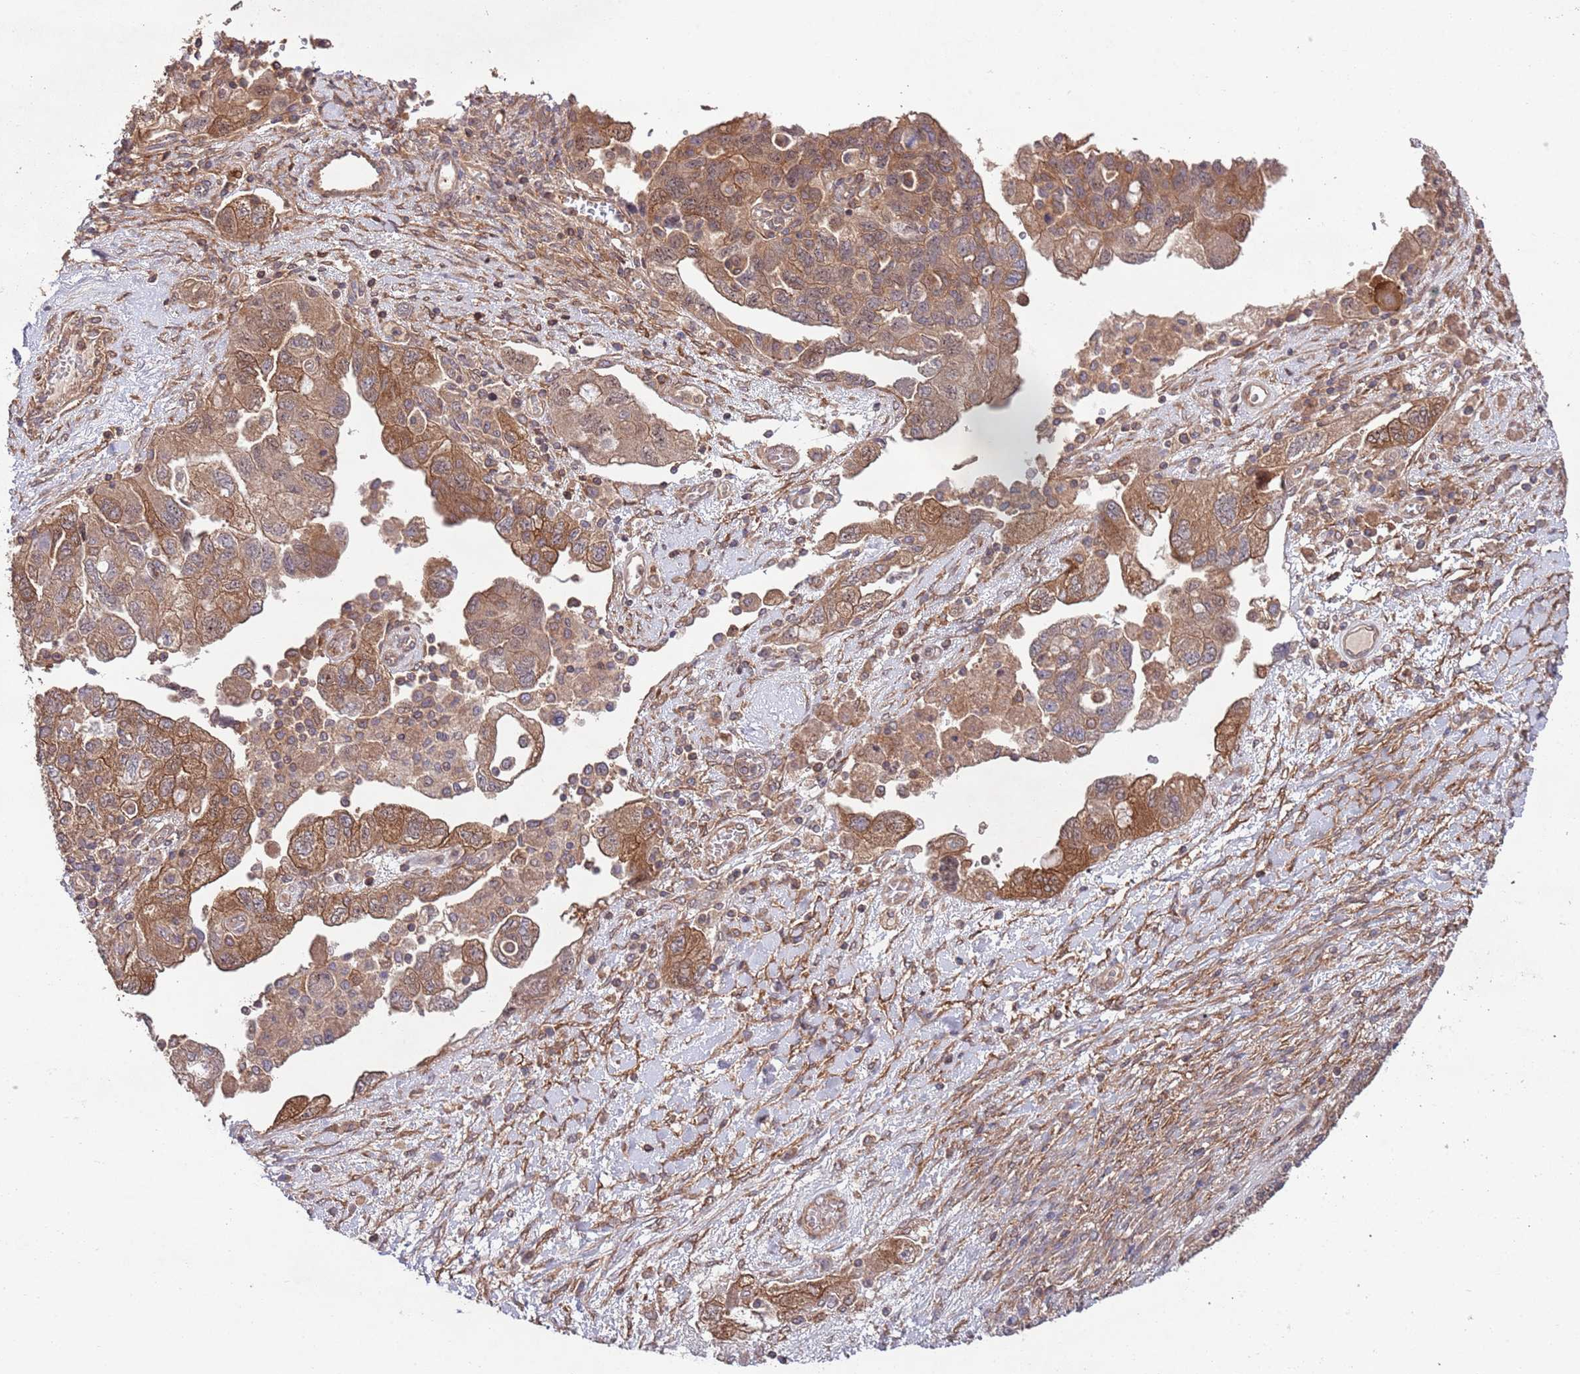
{"staining": {"intensity": "moderate", "quantity": ">75%", "location": "cytoplasmic/membranous"}, "tissue": "ovarian cancer", "cell_type": "Tumor cells", "image_type": "cancer", "snomed": [{"axis": "morphology", "description": "Carcinoma, NOS"}, {"axis": "morphology", "description": "Cystadenocarcinoma, serous, NOS"}, {"axis": "topography", "description": "Ovary"}], "caption": "Ovarian carcinoma stained for a protein displays moderate cytoplasmic/membranous positivity in tumor cells.", "gene": "RNF19B", "patient": {"sex": "female", "age": 69}}